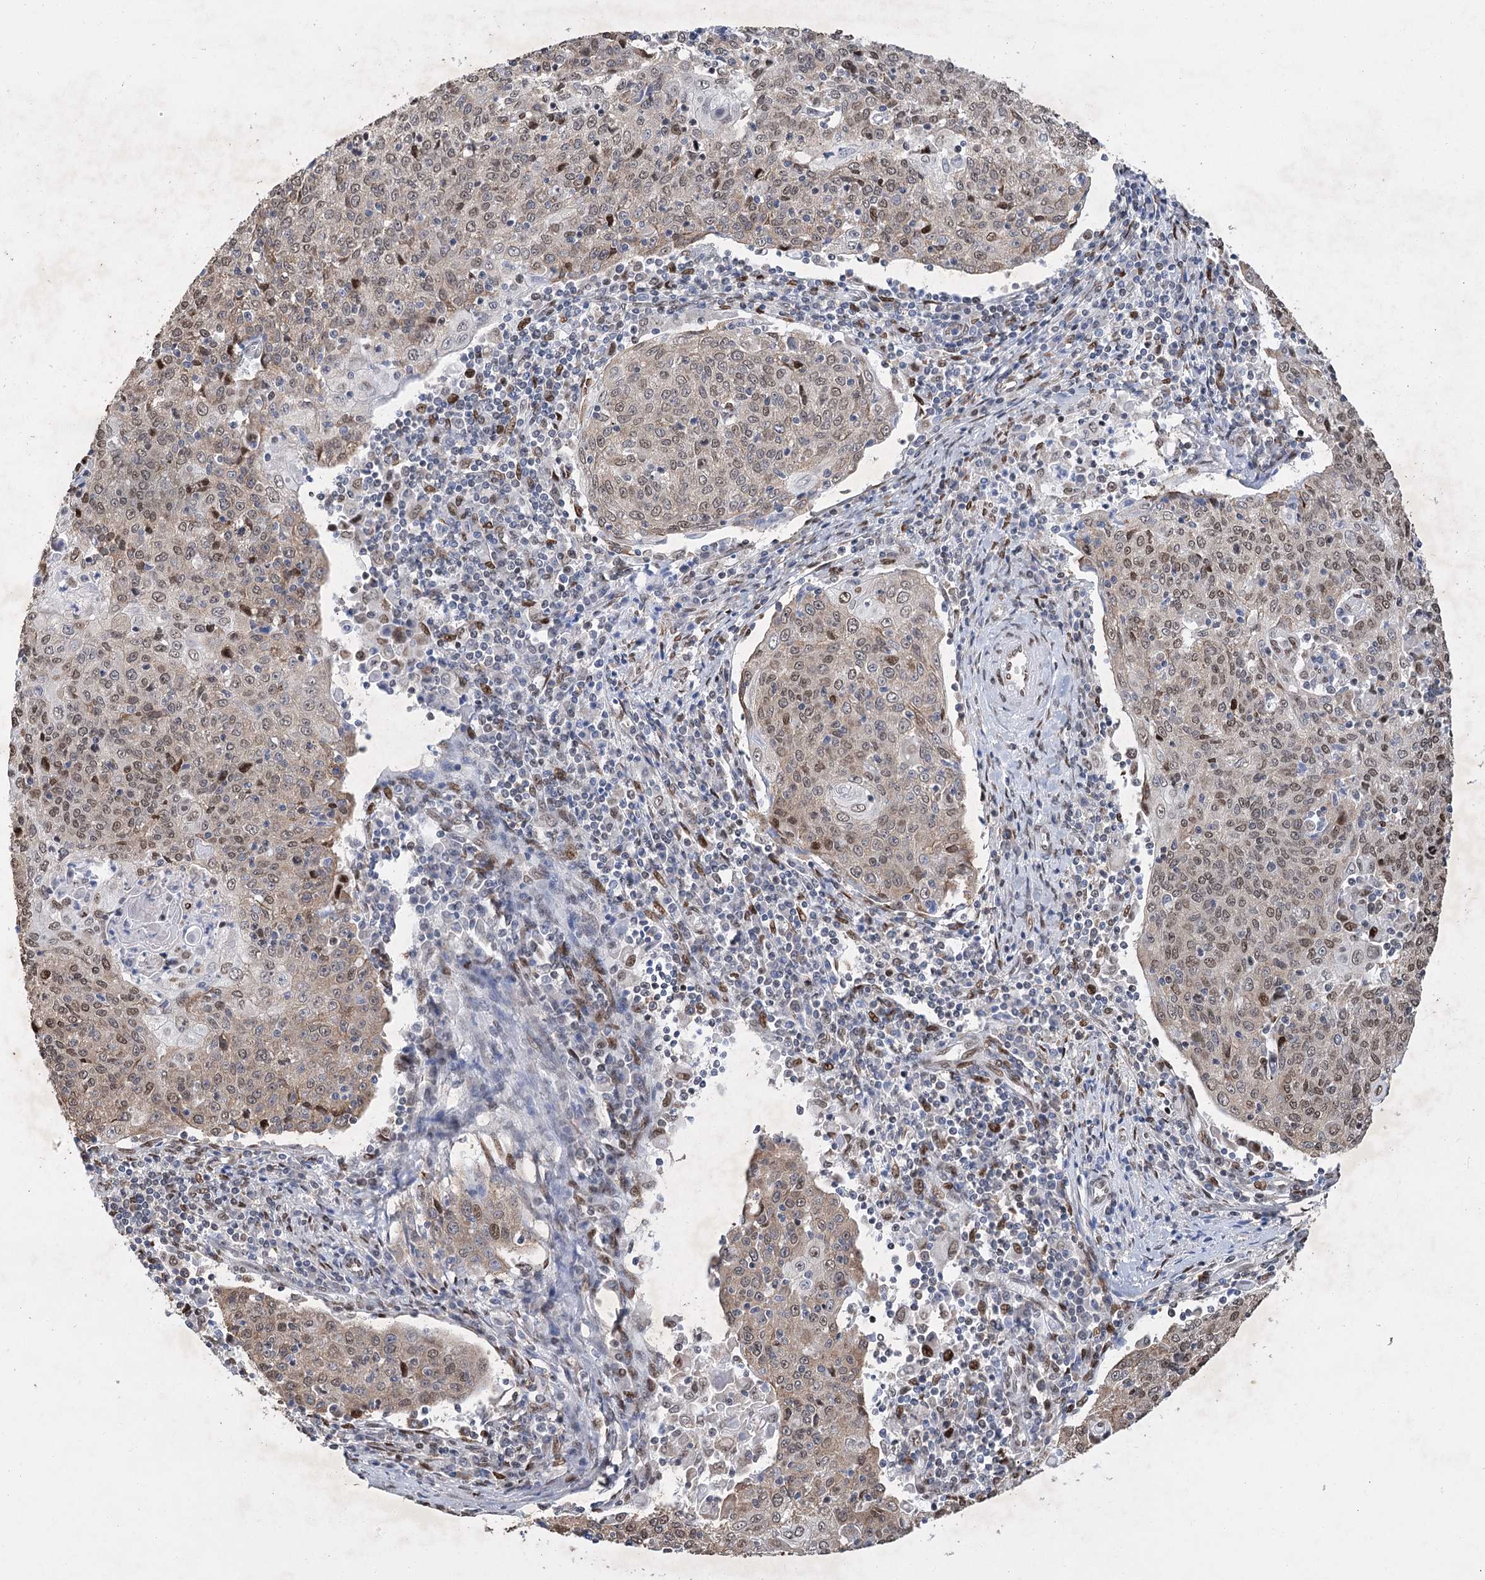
{"staining": {"intensity": "moderate", "quantity": ">75%", "location": "nuclear"}, "tissue": "cervical cancer", "cell_type": "Tumor cells", "image_type": "cancer", "snomed": [{"axis": "morphology", "description": "Squamous cell carcinoma, NOS"}, {"axis": "topography", "description": "Cervix"}], "caption": "Tumor cells exhibit medium levels of moderate nuclear expression in approximately >75% of cells in squamous cell carcinoma (cervical).", "gene": "NFU1", "patient": {"sex": "female", "age": 48}}